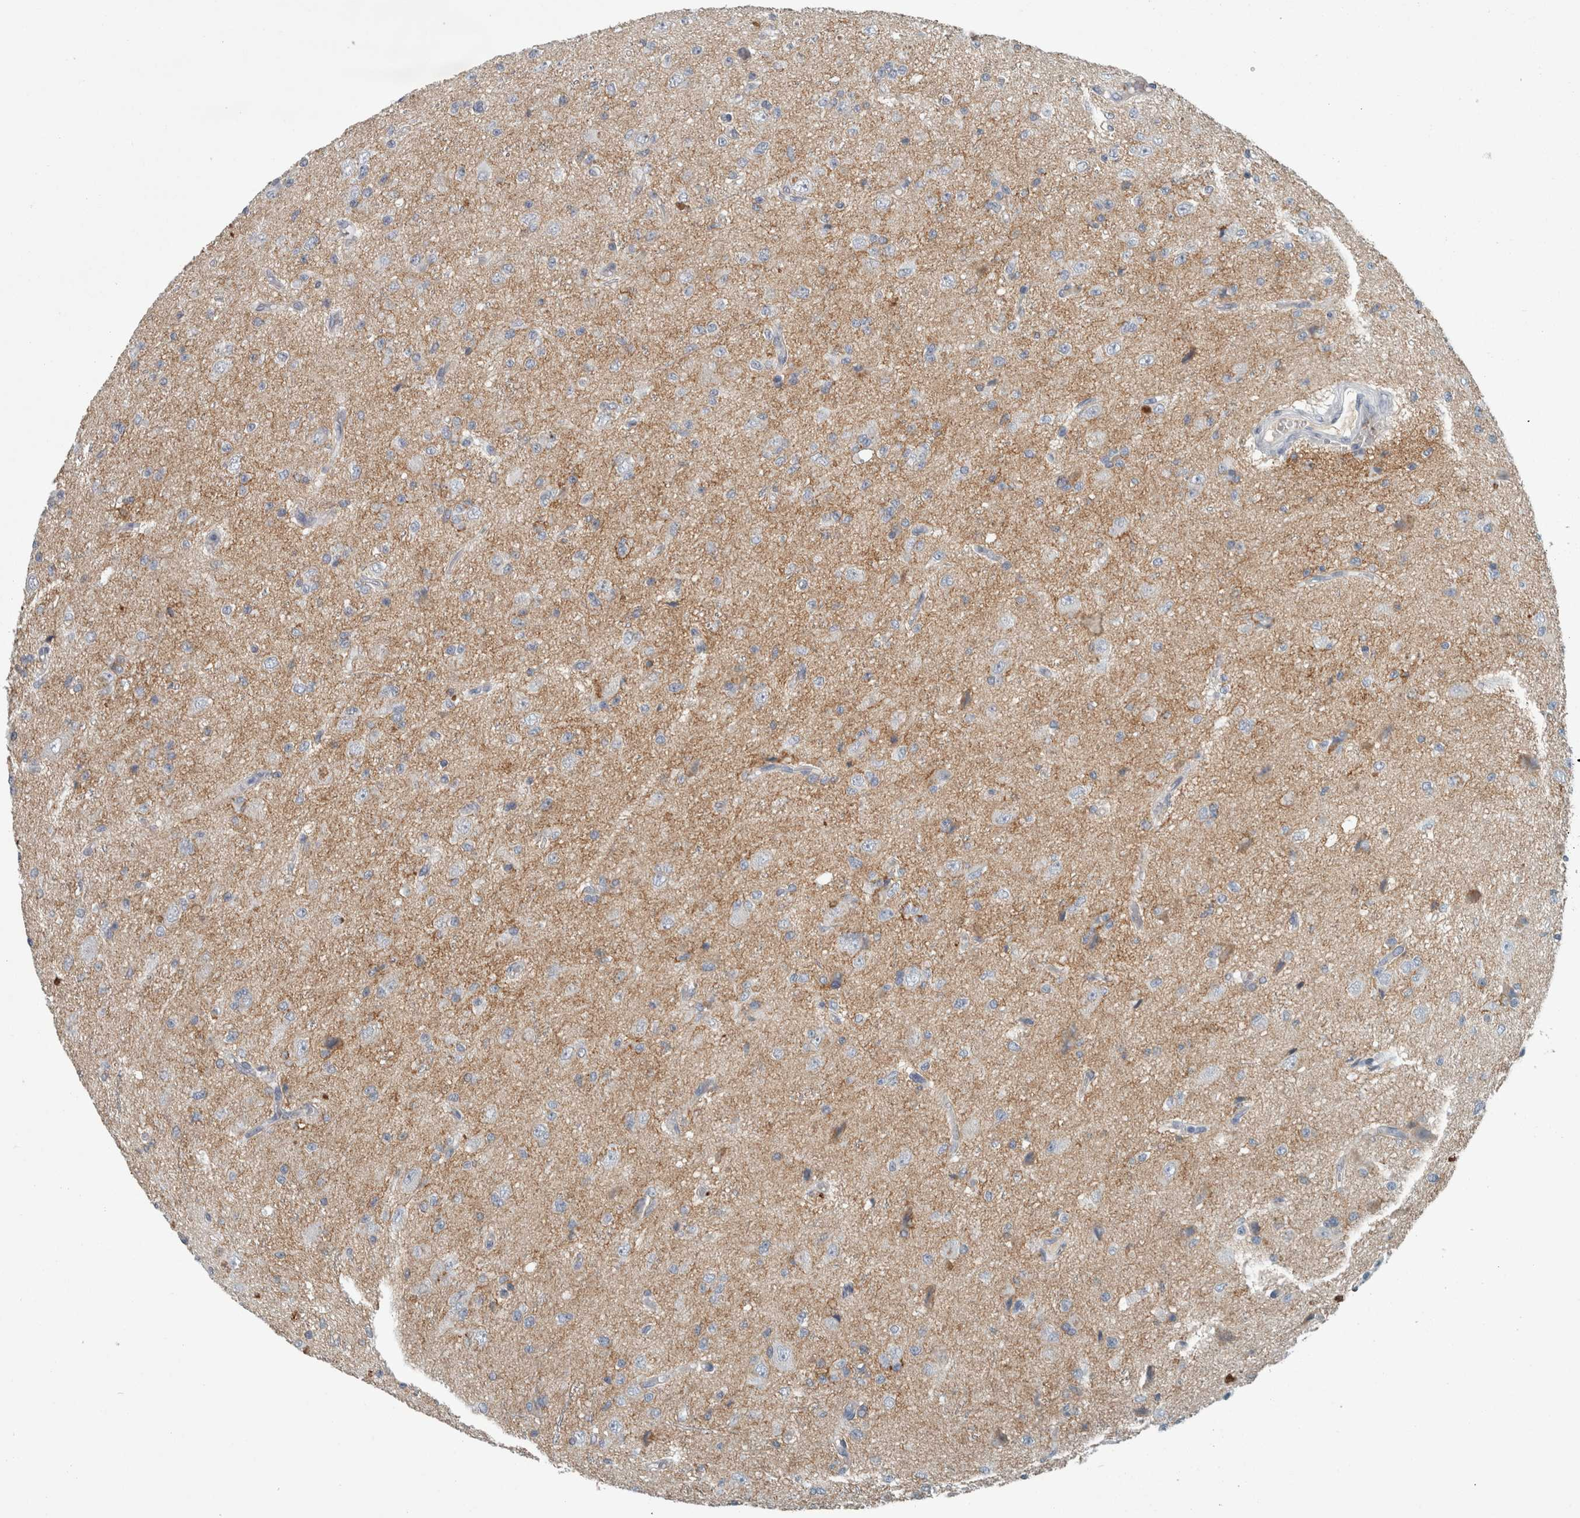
{"staining": {"intensity": "negative", "quantity": "none", "location": "none"}, "tissue": "glioma", "cell_type": "Tumor cells", "image_type": "cancer", "snomed": [{"axis": "morphology", "description": "Glioma, malignant, High grade"}, {"axis": "topography", "description": "pancreas cauda"}], "caption": "Micrograph shows no protein expression in tumor cells of glioma tissue.", "gene": "CHL1", "patient": {"sex": "male", "age": 60}}